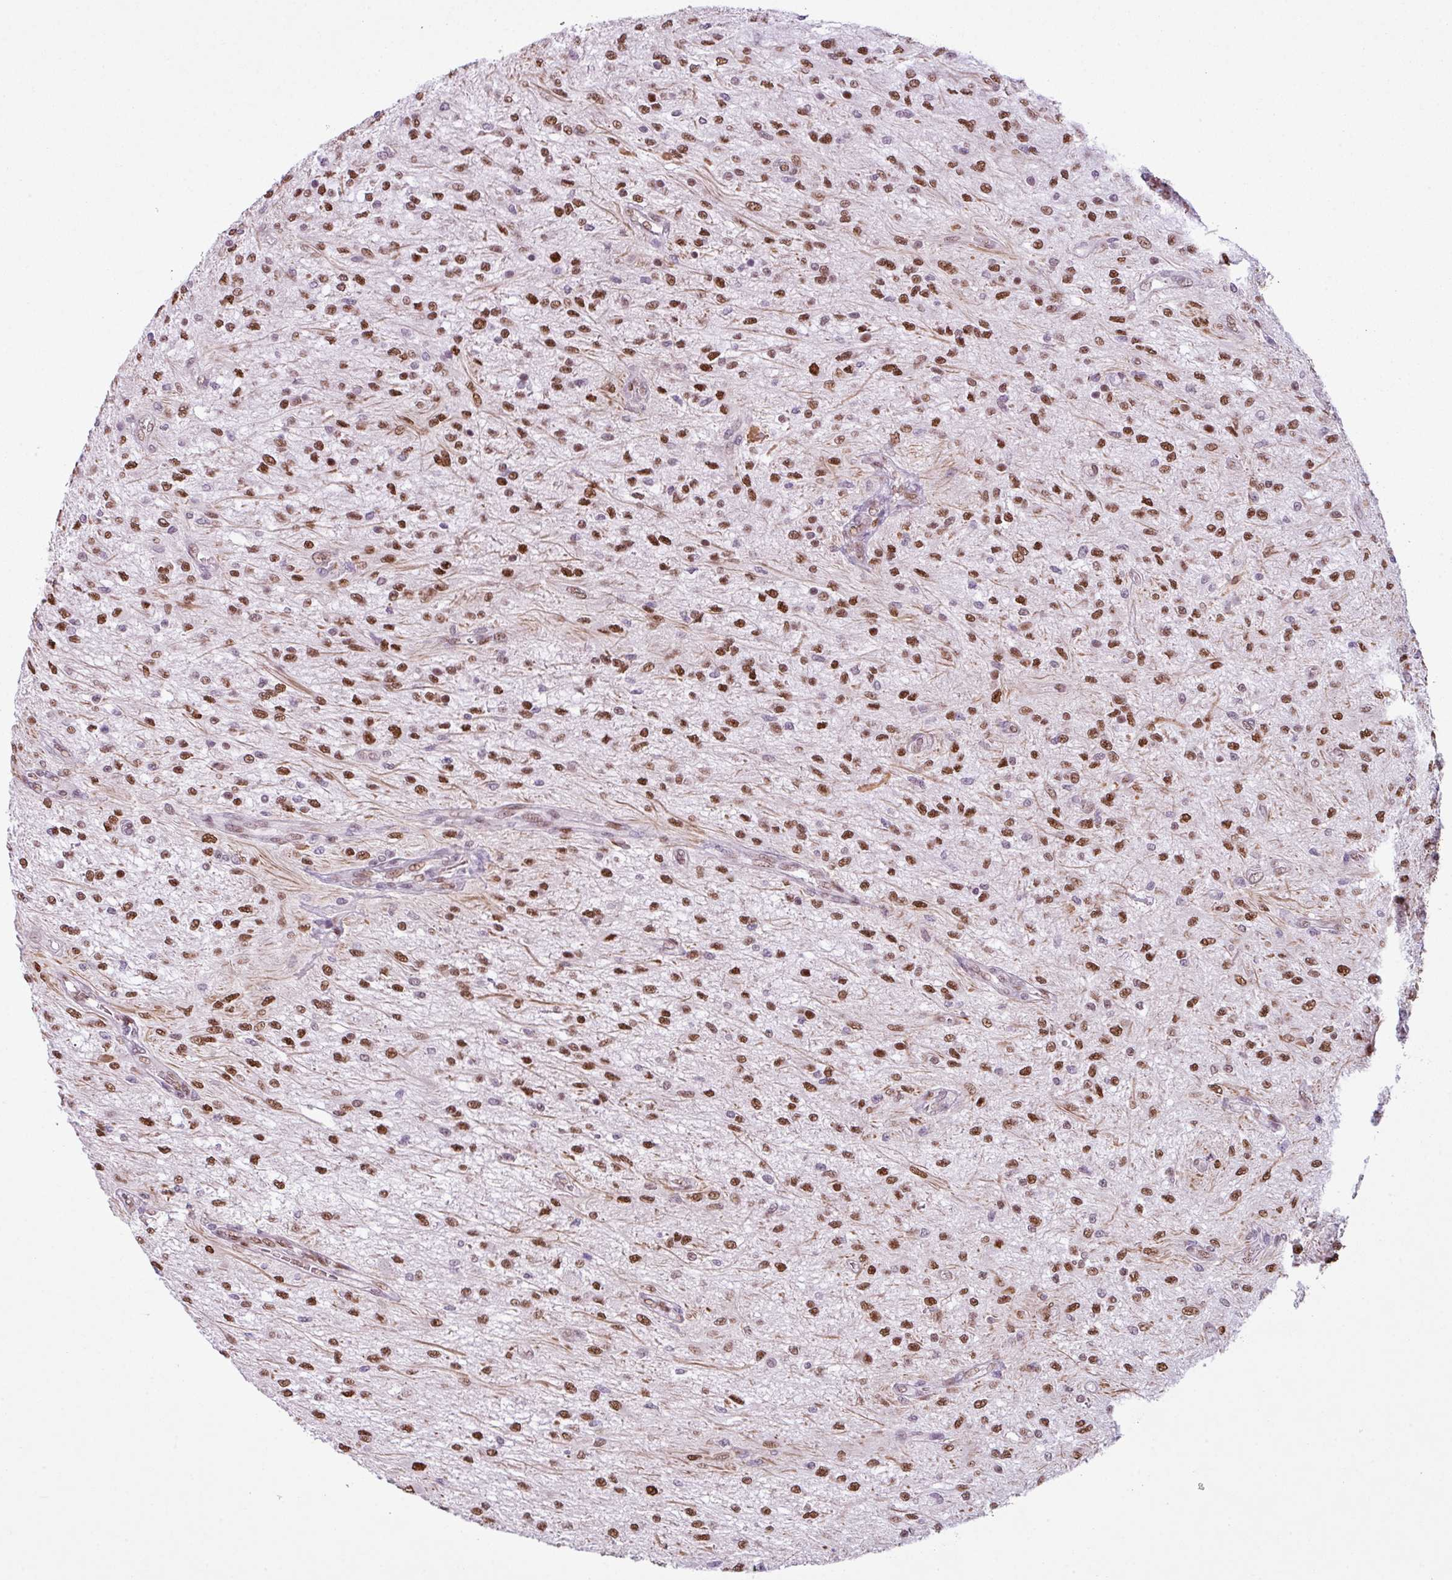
{"staining": {"intensity": "strong", "quantity": ">75%", "location": "nuclear"}, "tissue": "glioma", "cell_type": "Tumor cells", "image_type": "cancer", "snomed": [{"axis": "morphology", "description": "Glioma, malignant, Low grade"}, {"axis": "topography", "description": "Cerebellum"}], "caption": "IHC of human glioma exhibits high levels of strong nuclear positivity in about >75% of tumor cells. (DAB (3,3'-diaminobenzidine) IHC, brown staining for protein, blue staining for nuclei).", "gene": "PRDM5", "patient": {"sex": "female", "age": 14}}